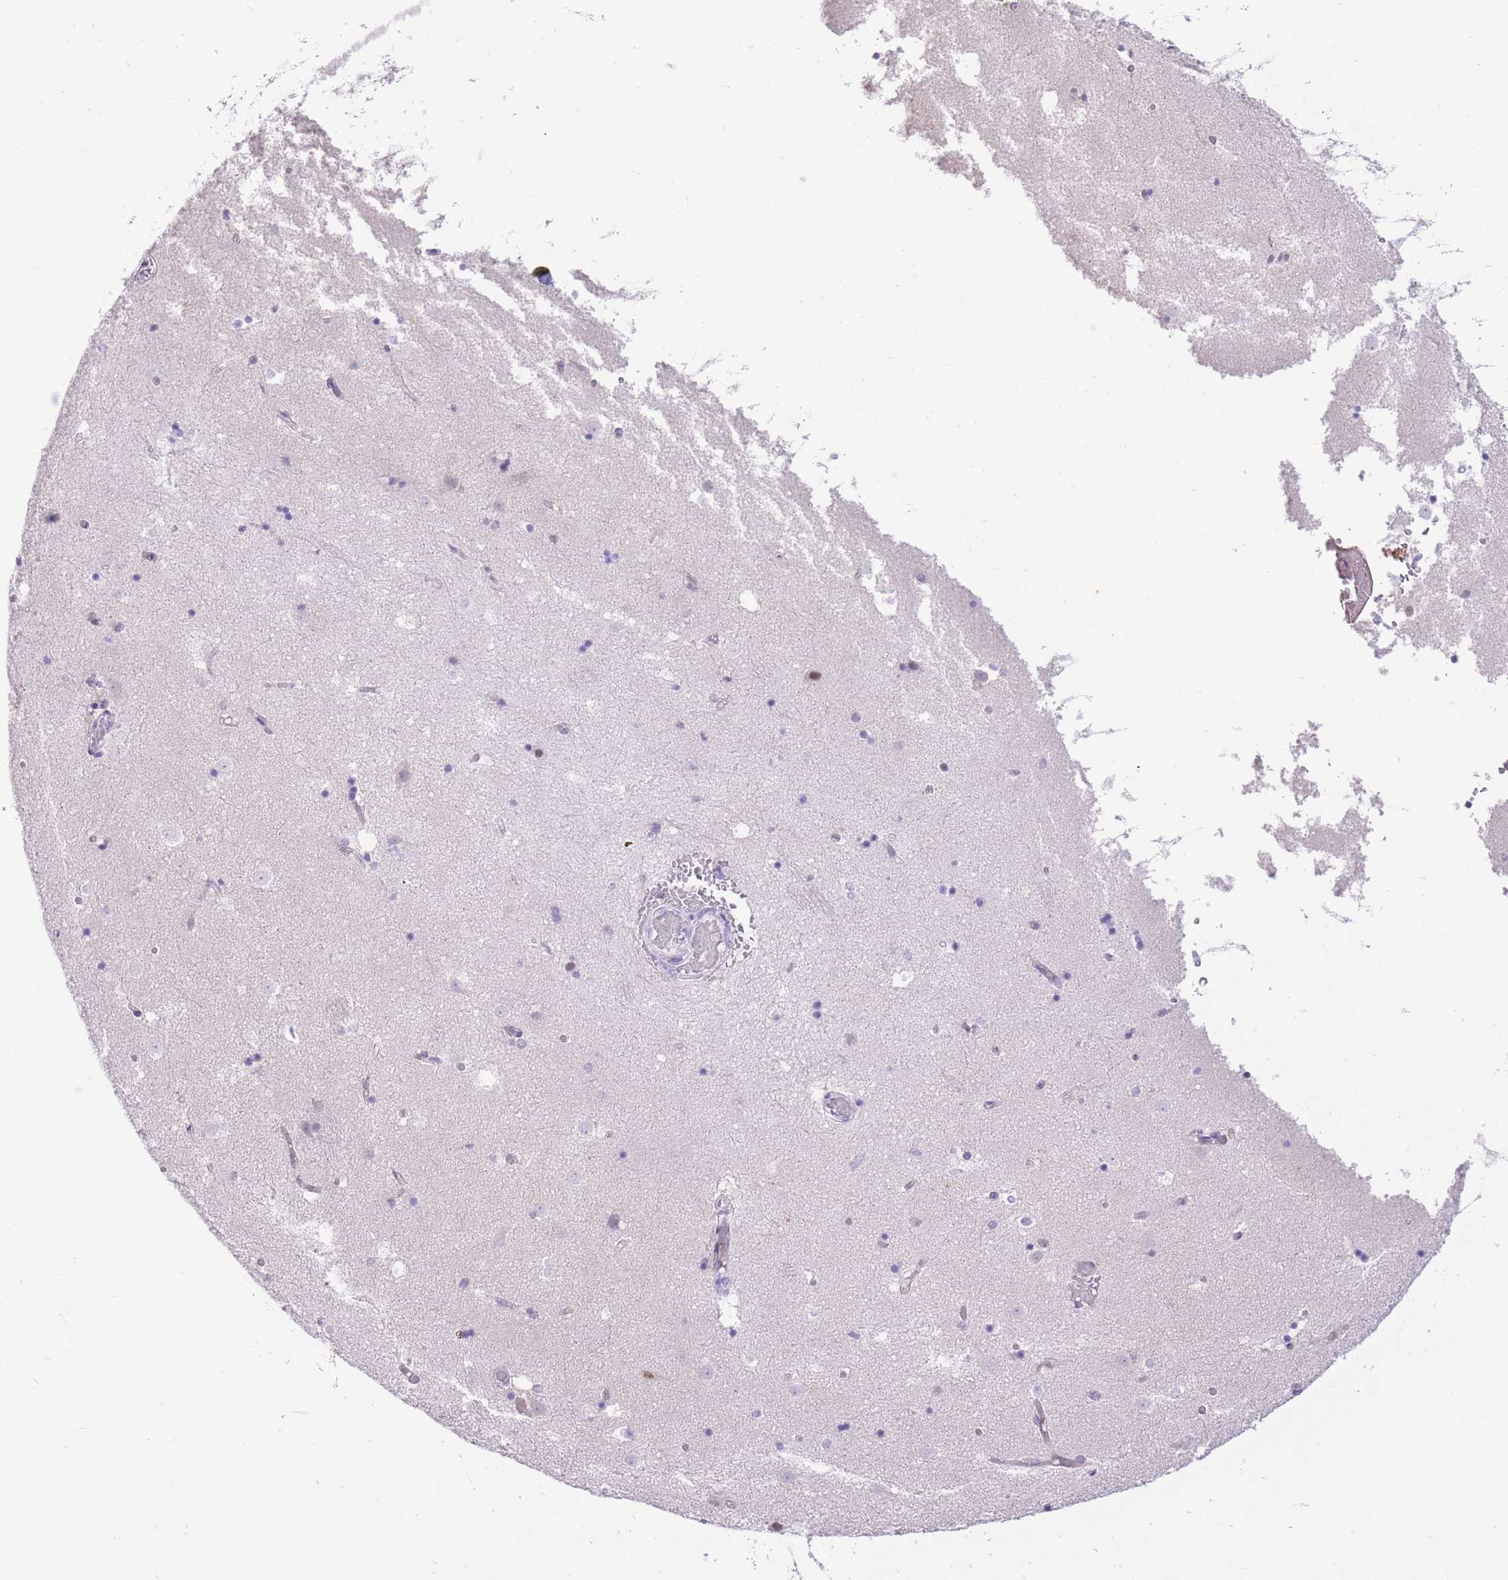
{"staining": {"intensity": "negative", "quantity": "none", "location": "none"}, "tissue": "caudate", "cell_type": "Glial cells", "image_type": "normal", "snomed": [{"axis": "morphology", "description": "Normal tissue, NOS"}, {"axis": "topography", "description": "Lateral ventricle wall"}], "caption": "The image displays no significant expression in glial cells of caudate.", "gene": "MEIS3", "patient": {"sex": "female", "age": 52}}